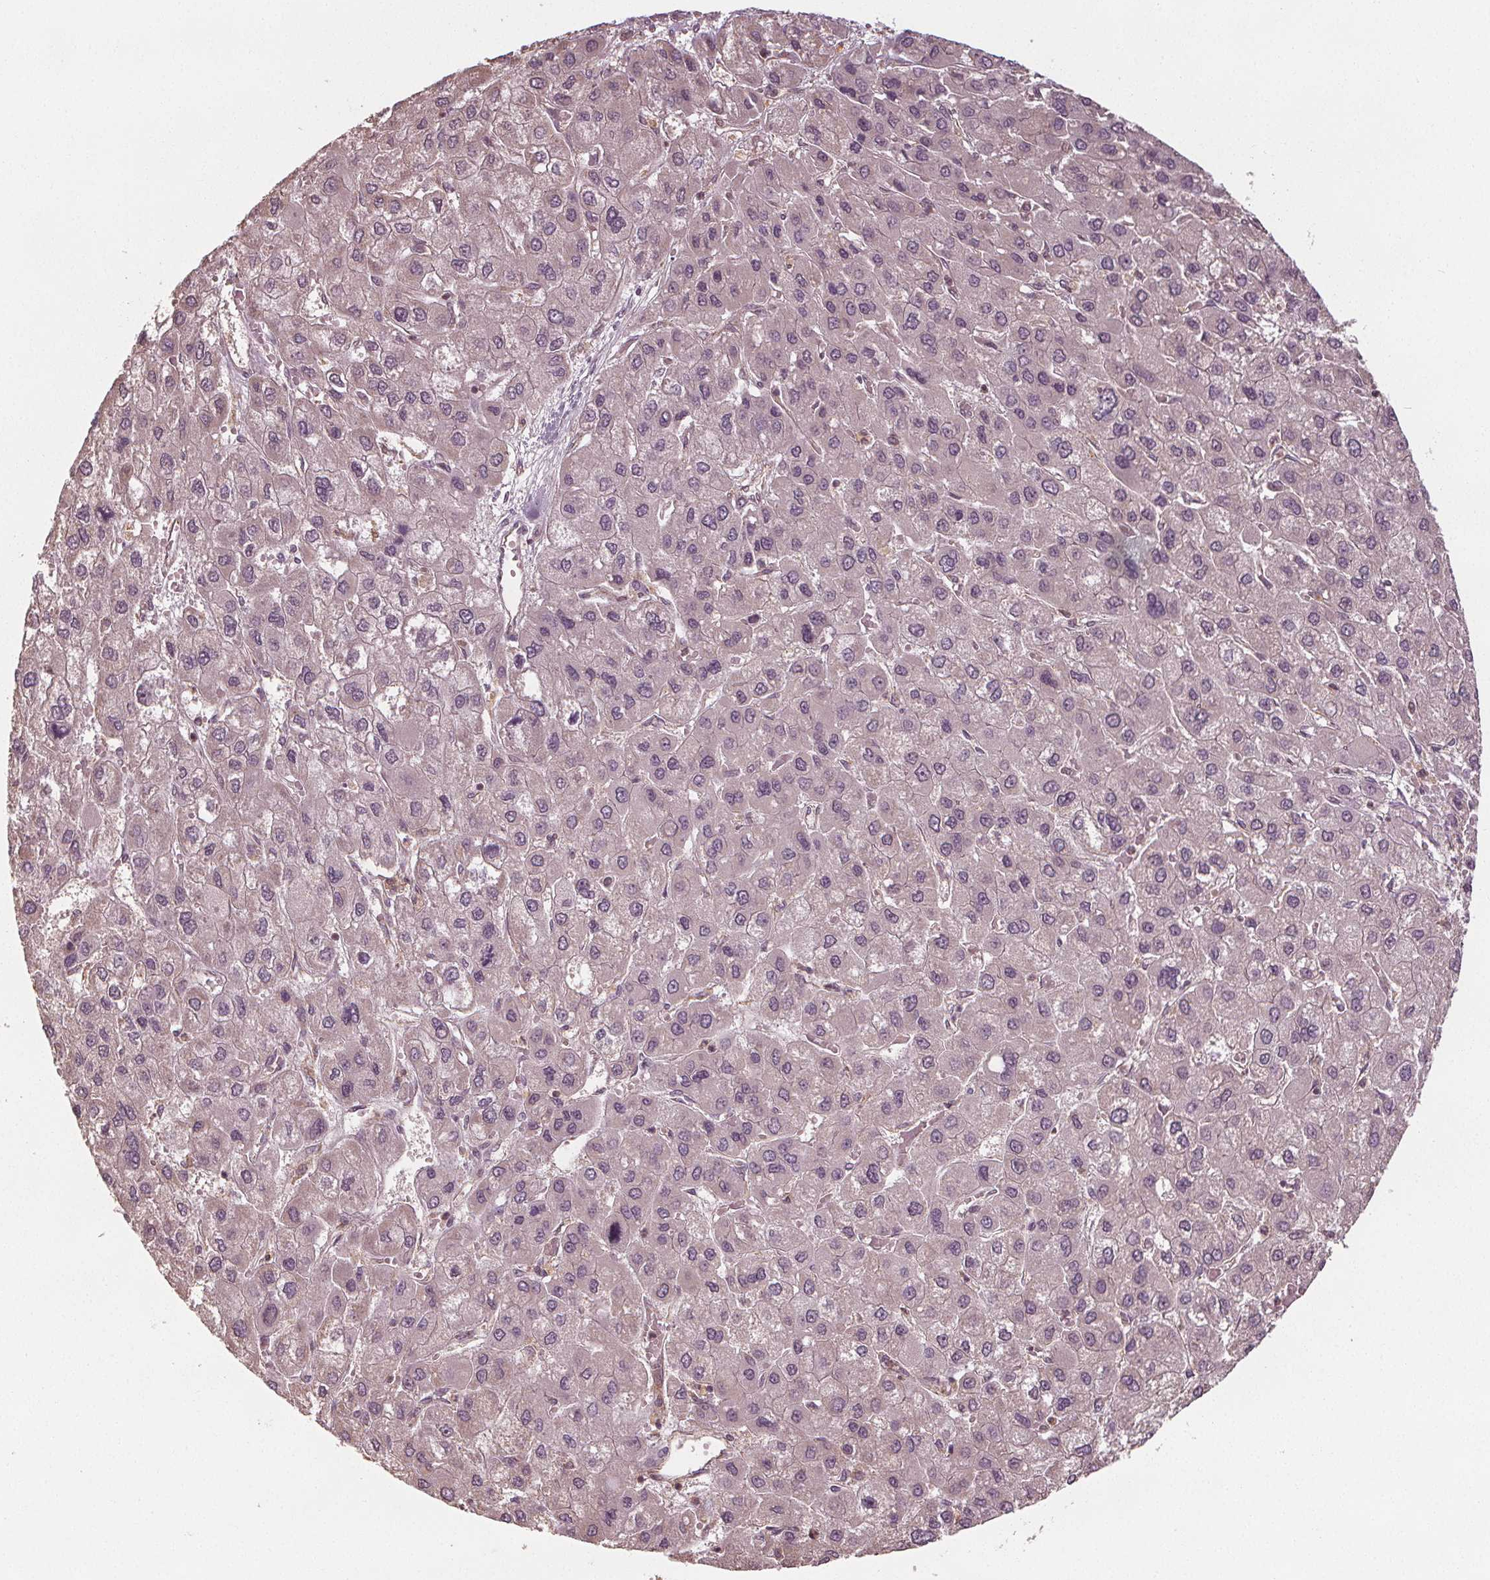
{"staining": {"intensity": "negative", "quantity": "none", "location": "none"}, "tissue": "liver cancer", "cell_type": "Tumor cells", "image_type": "cancer", "snomed": [{"axis": "morphology", "description": "Carcinoma, Hepatocellular, NOS"}, {"axis": "topography", "description": "Liver"}], "caption": "Liver hepatocellular carcinoma was stained to show a protein in brown. There is no significant expression in tumor cells.", "gene": "GNB2", "patient": {"sex": "female", "age": 41}}